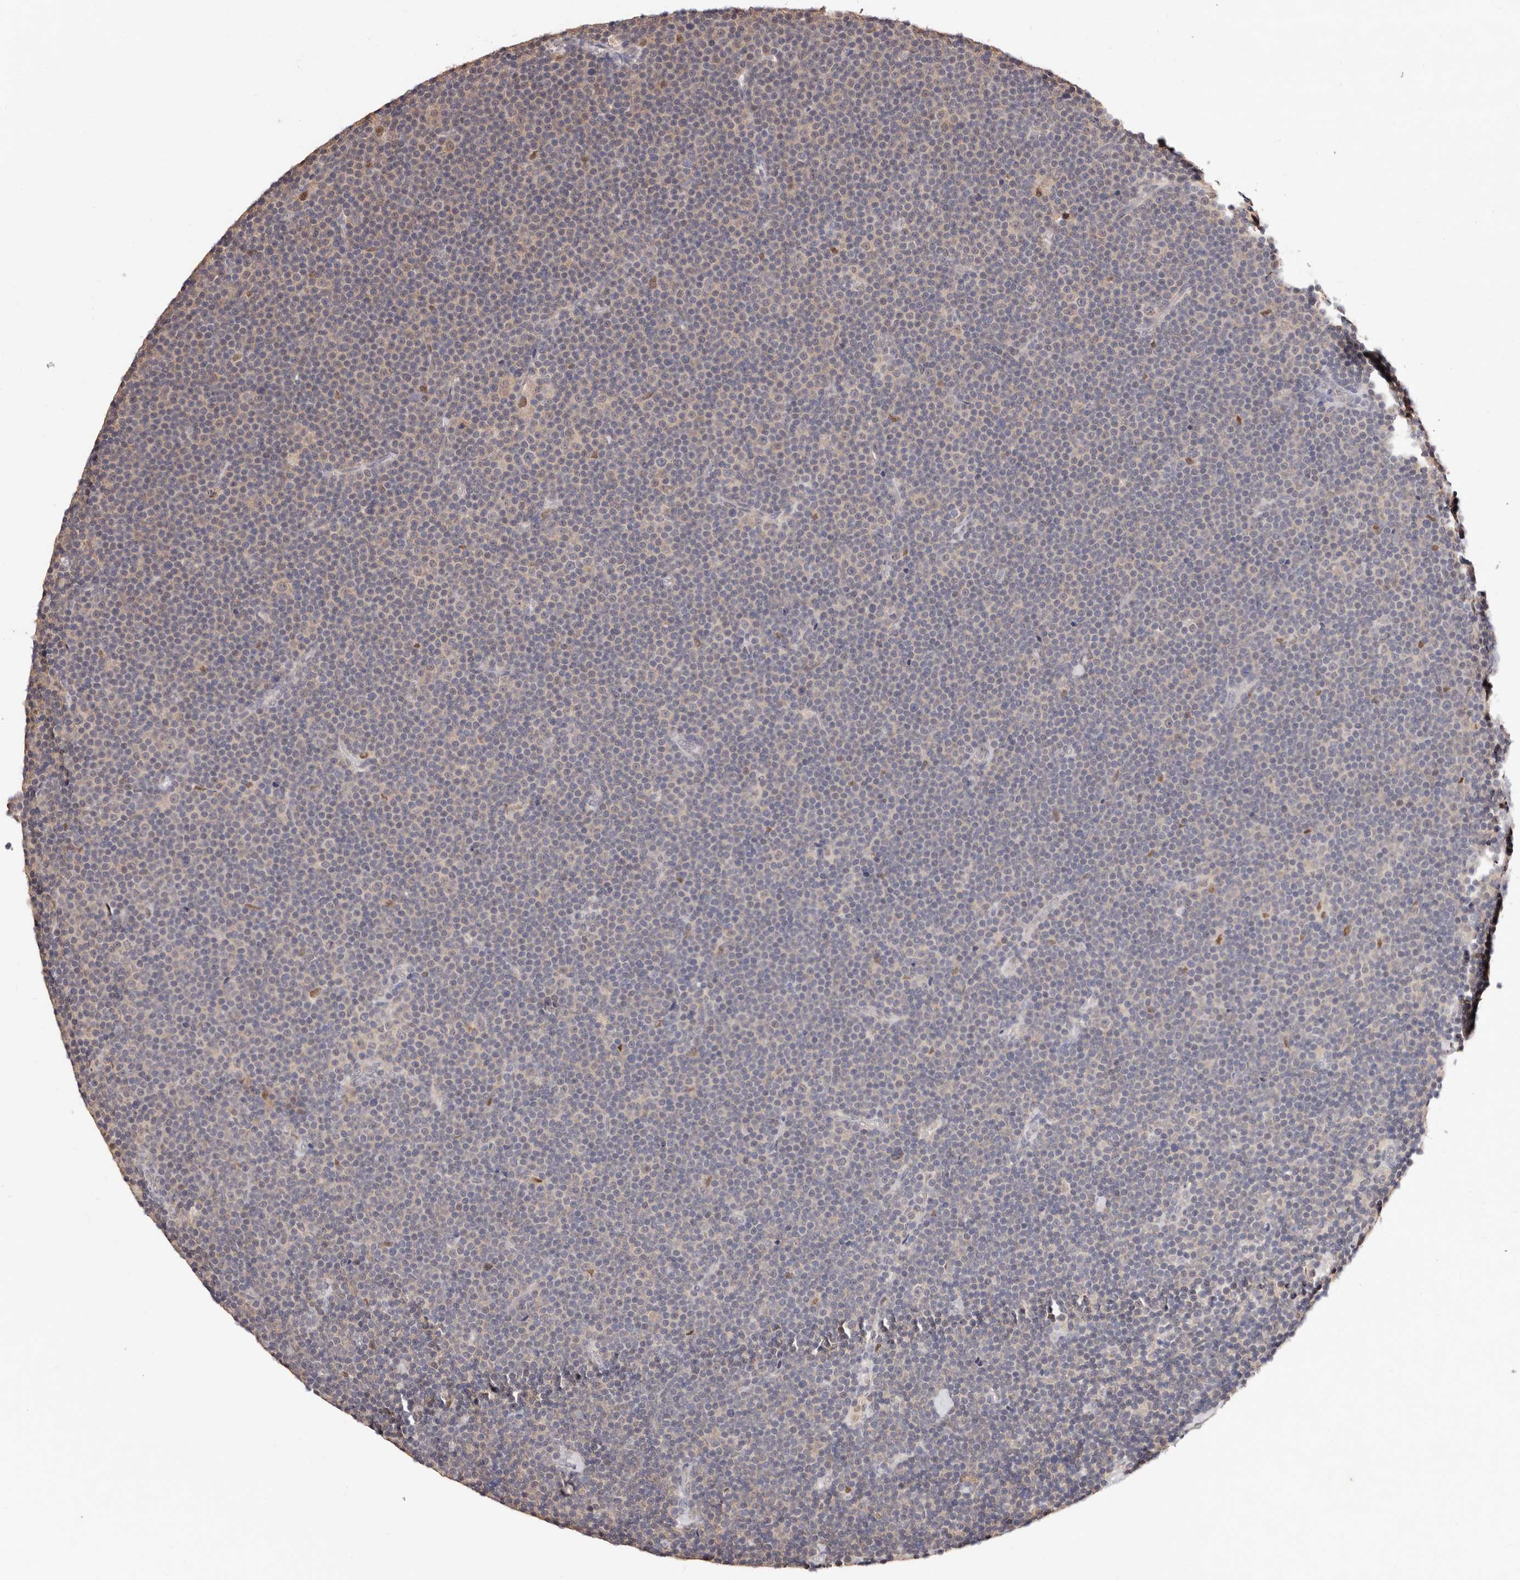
{"staining": {"intensity": "negative", "quantity": "none", "location": "none"}, "tissue": "lymphoma", "cell_type": "Tumor cells", "image_type": "cancer", "snomed": [{"axis": "morphology", "description": "Malignant lymphoma, non-Hodgkin's type, Low grade"}, {"axis": "topography", "description": "Lymph node"}], "caption": "This is an IHC micrograph of human lymphoma. There is no expression in tumor cells.", "gene": "TYW3", "patient": {"sex": "female", "age": 67}}